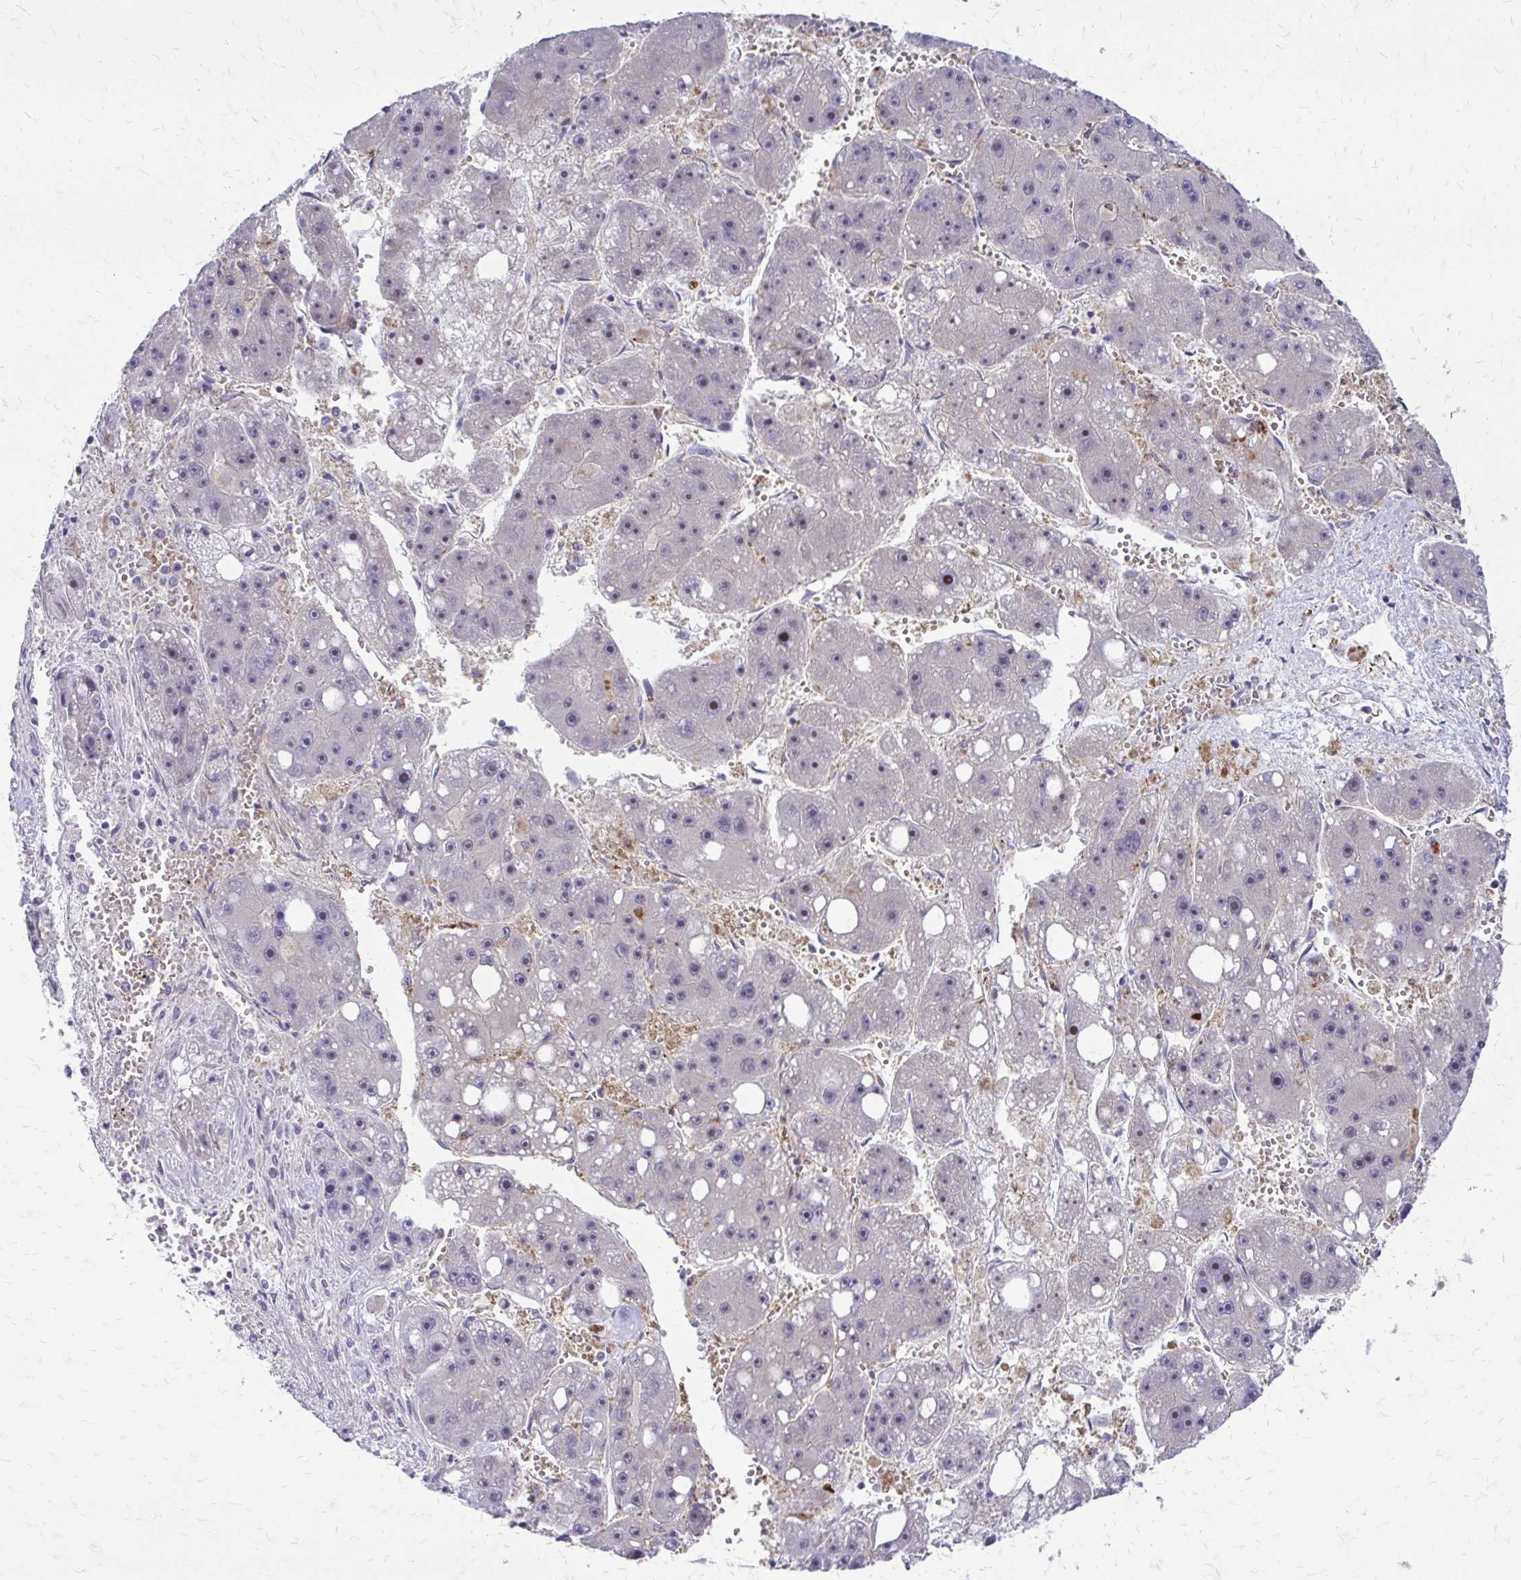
{"staining": {"intensity": "negative", "quantity": "none", "location": "none"}, "tissue": "liver cancer", "cell_type": "Tumor cells", "image_type": "cancer", "snomed": [{"axis": "morphology", "description": "Carcinoma, Hepatocellular, NOS"}, {"axis": "topography", "description": "Liver"}], "caption": "This is an immunohistochemistry (IHC) micrograph of hepatocellular carcinoma (liver). There is no positivity in tumor cells.", "gene": "PPDPFL", "patient": {"sex": "female", "age": 61}}